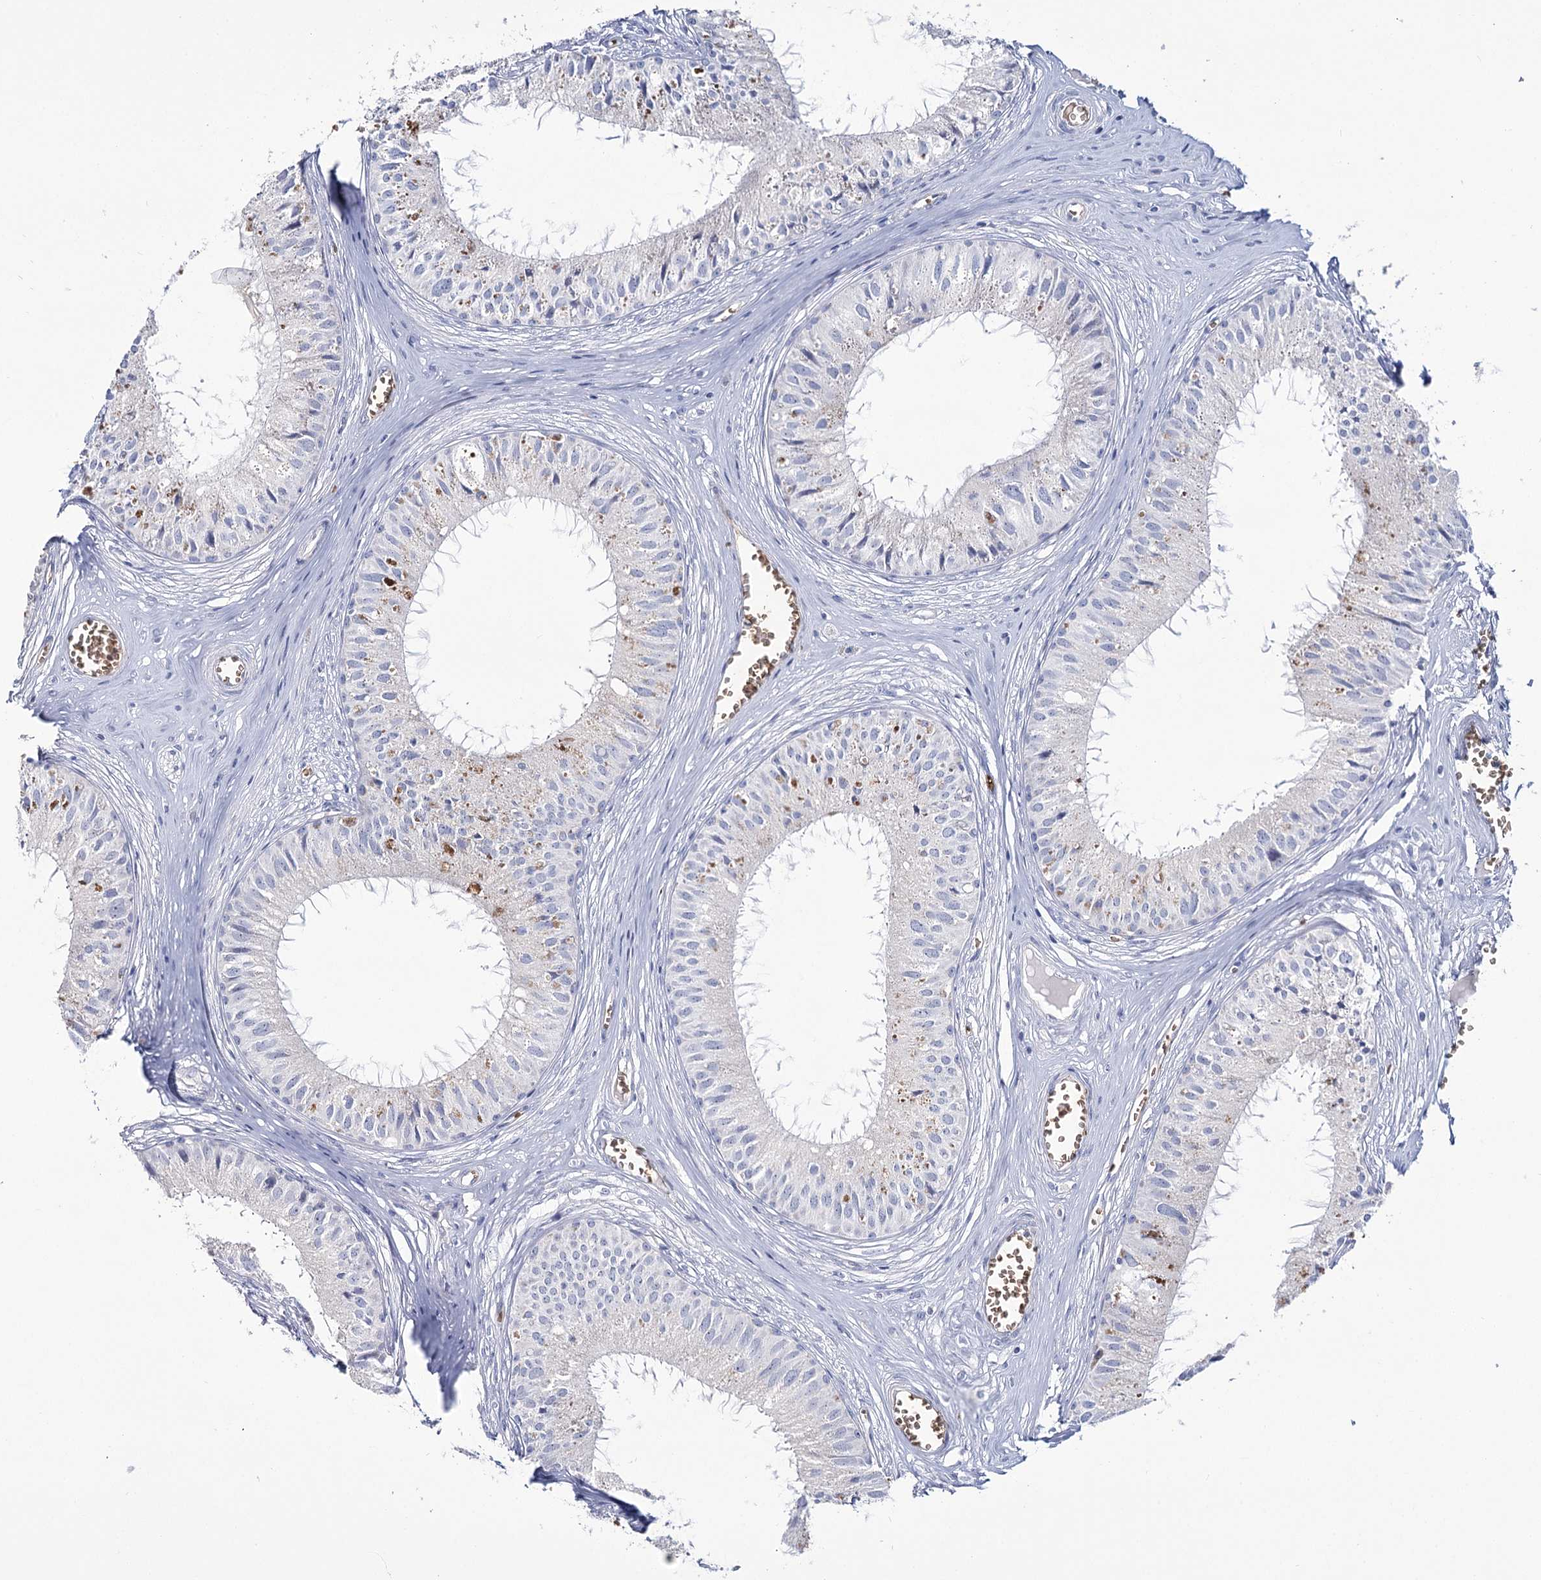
{"staining": {"intensity": "negative", "quantity": "none", "location": "none"}, "tissue": "epididymis", "cell_type": "Glandular cells", "image_type": "normal", "snomed": [{"axis": "morphology", "description": "Normal tissue, NOS"}, {"axis": "topography", "description": "Epididymis"}], "caption": "Immunohistochemical staining of normal epididymis displays no significant staining in glandular cells.", "gene": "GBF1", "patient": {"sex": "male", "age": 36}}